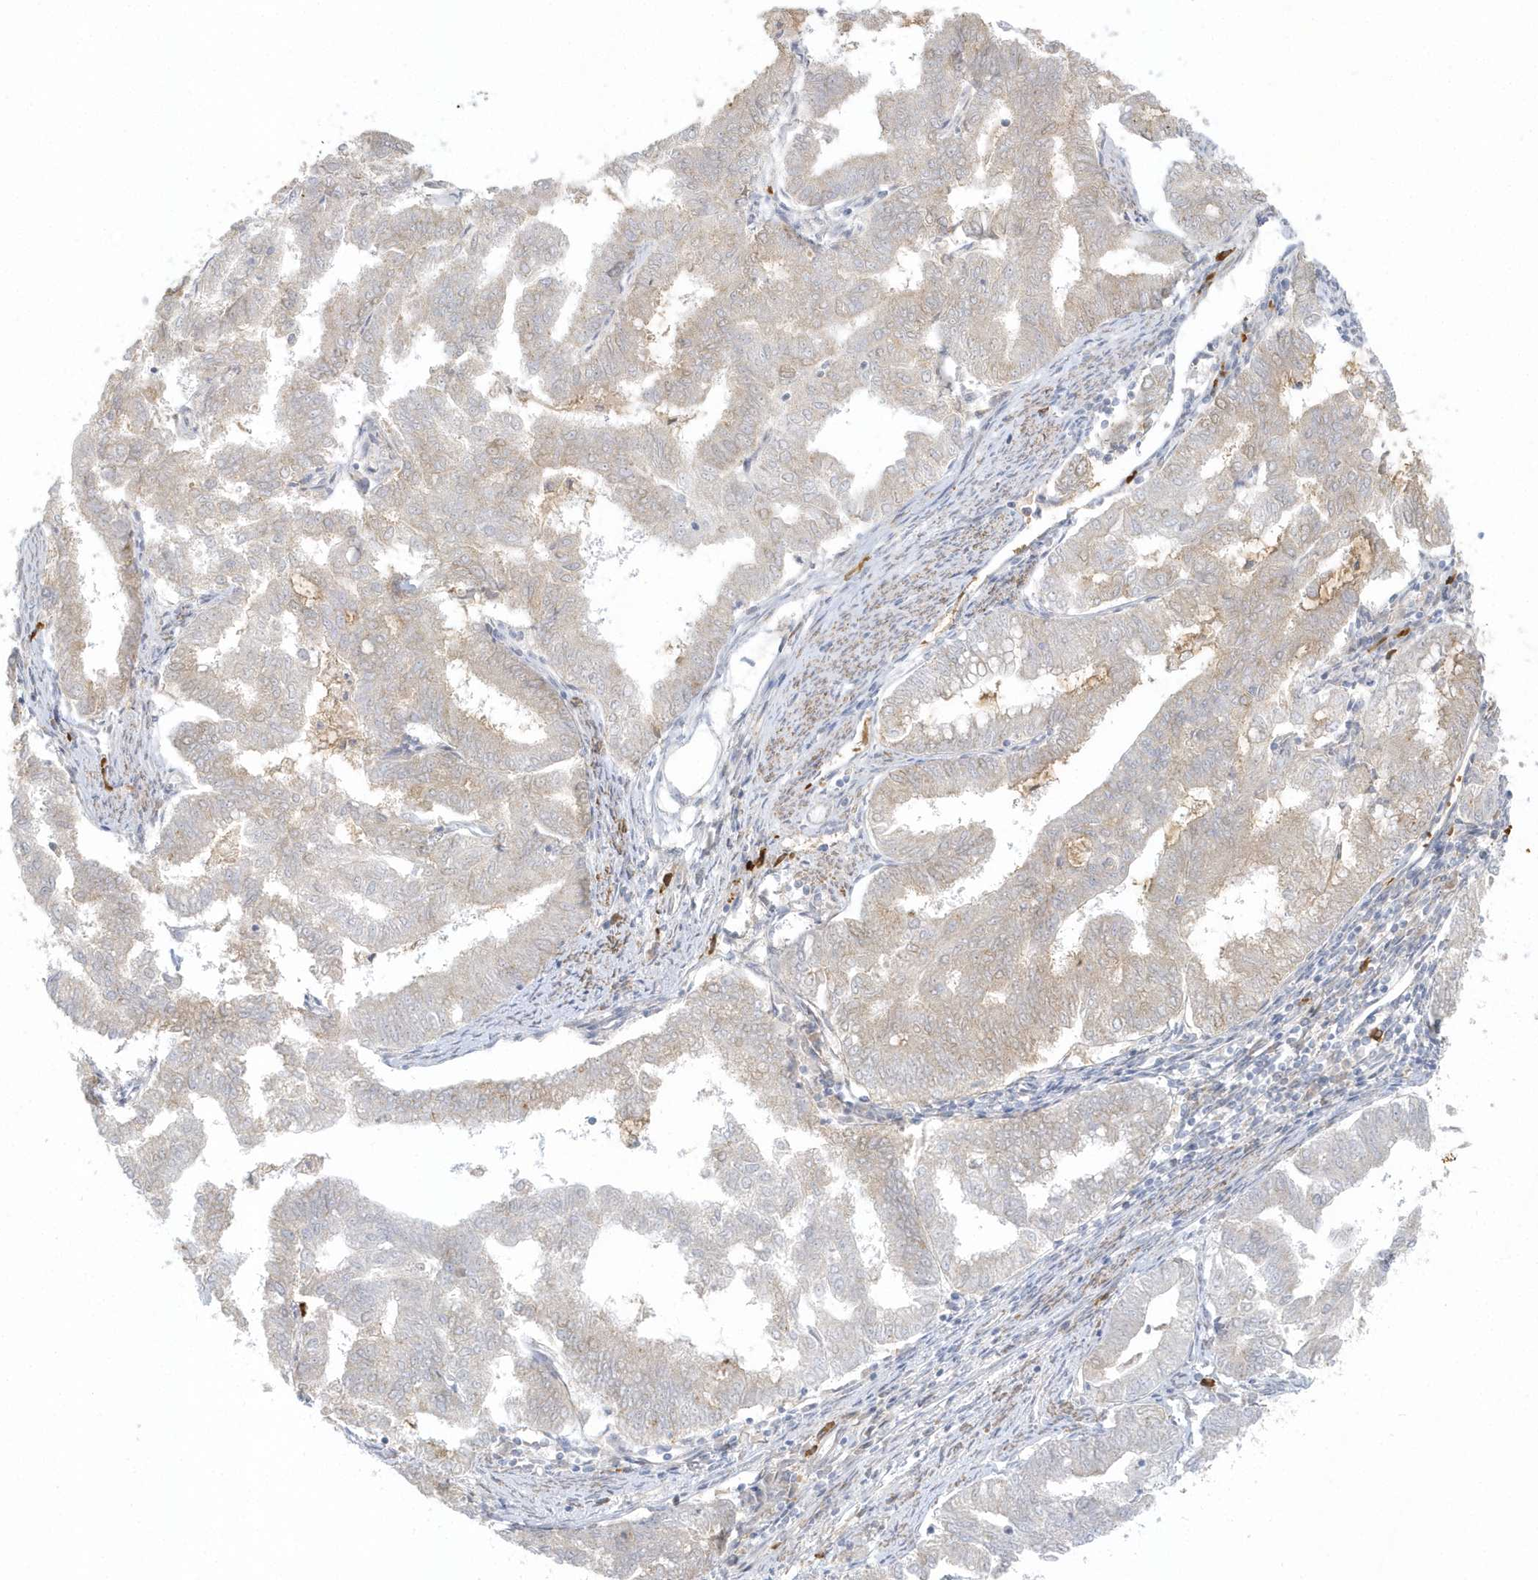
{"staining": {"intensity": "weak", "quantity": "<25%", "location": "cytoplasmic/membranous"}, "tissue": "endometrial cancer", "cell_type": "Tumor cells", "image_type": "cancer", "snomed": [{"axis": "morphology", "description": "Adenocarcinoma, NOS"}, {"axis": "topography", "description": "Endometrium"}], "caption": "Immunohistochemistry of endometrial cancer (adenocarcinoma) reveals no expression in tumor cells.", "gene": "THADA", "patient": {"sex": "female", "age": 79}}